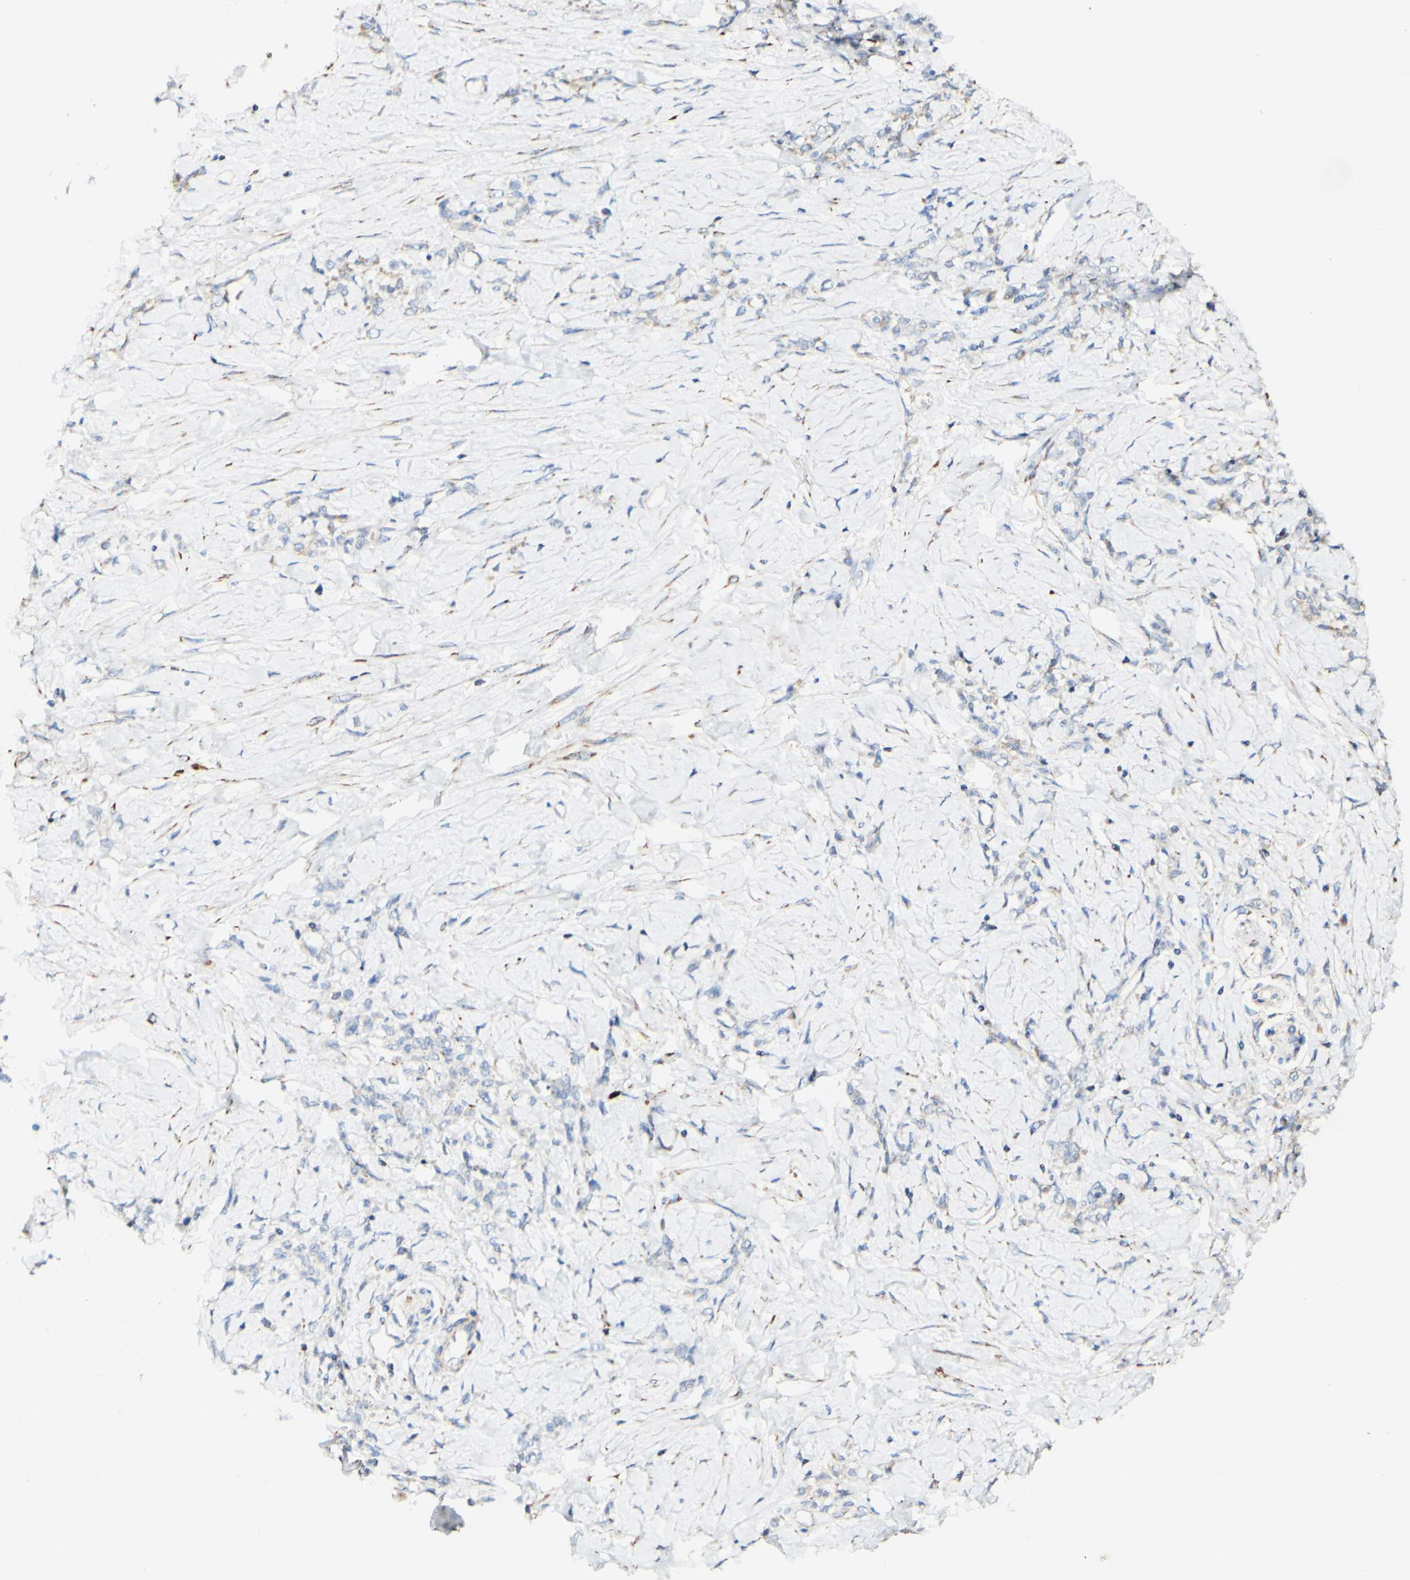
{"staining": {"intensity": "negative", "quantity": "none", "location": "none"}, "tissue": "stomach cancer", "cell_type": "Tumor cells", "image_type": "cancer", "snomed": [{"axis": "morphology", "description": "Adenocarcinoma, NOS"}, {"axis": "topography", "description": "Stomach"}], "caption": "Micrograph shows no significant protein staining in tumor cells of stomach adenocarcinoma. (DAB immunohistochemistry, high magnification).", "gene": "OXCT1", "patient": {"sex": "male", "age": 82}}